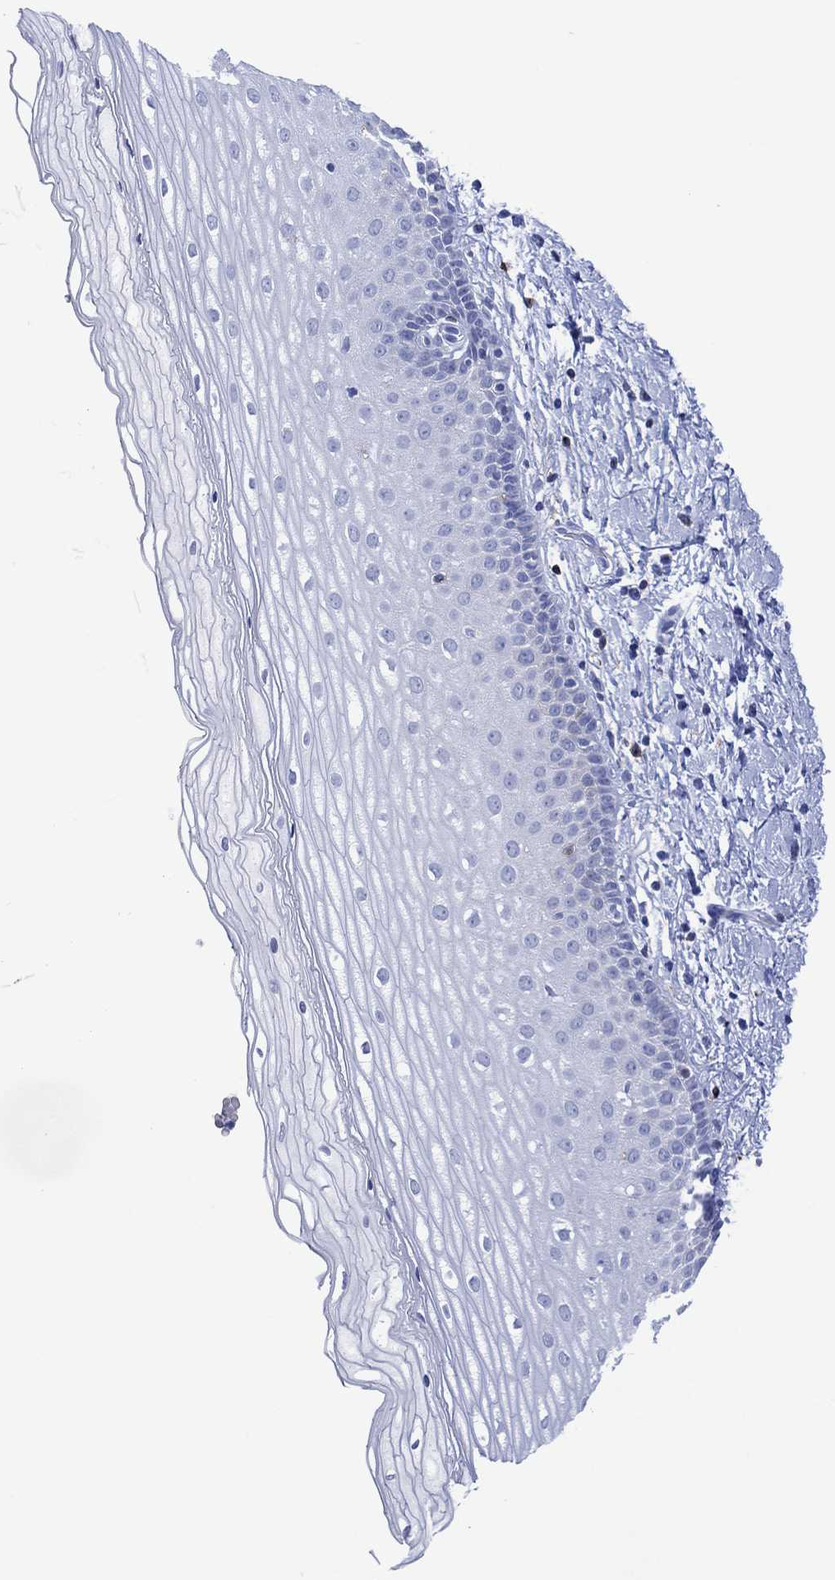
{"staining": {"intensity": "negative", "quantity": "none", "location": "none"}, "tissue": "cervix", "cell_type": "Squamous epithelial cells", "image_type": "normal", "snomed": [{"axis": "morphology", "description": "Normal tissue, NOS"}, {"axis": "topography", "description": "Cervix"}], "caption": "This is a histopathology image of immunohistochemistry (IHC) staining of unremarkable cervix, which shows no positivity in squamous epithelial cells.", "gene": "DPP4", "patient": {"sex": "female", "age": 37}}